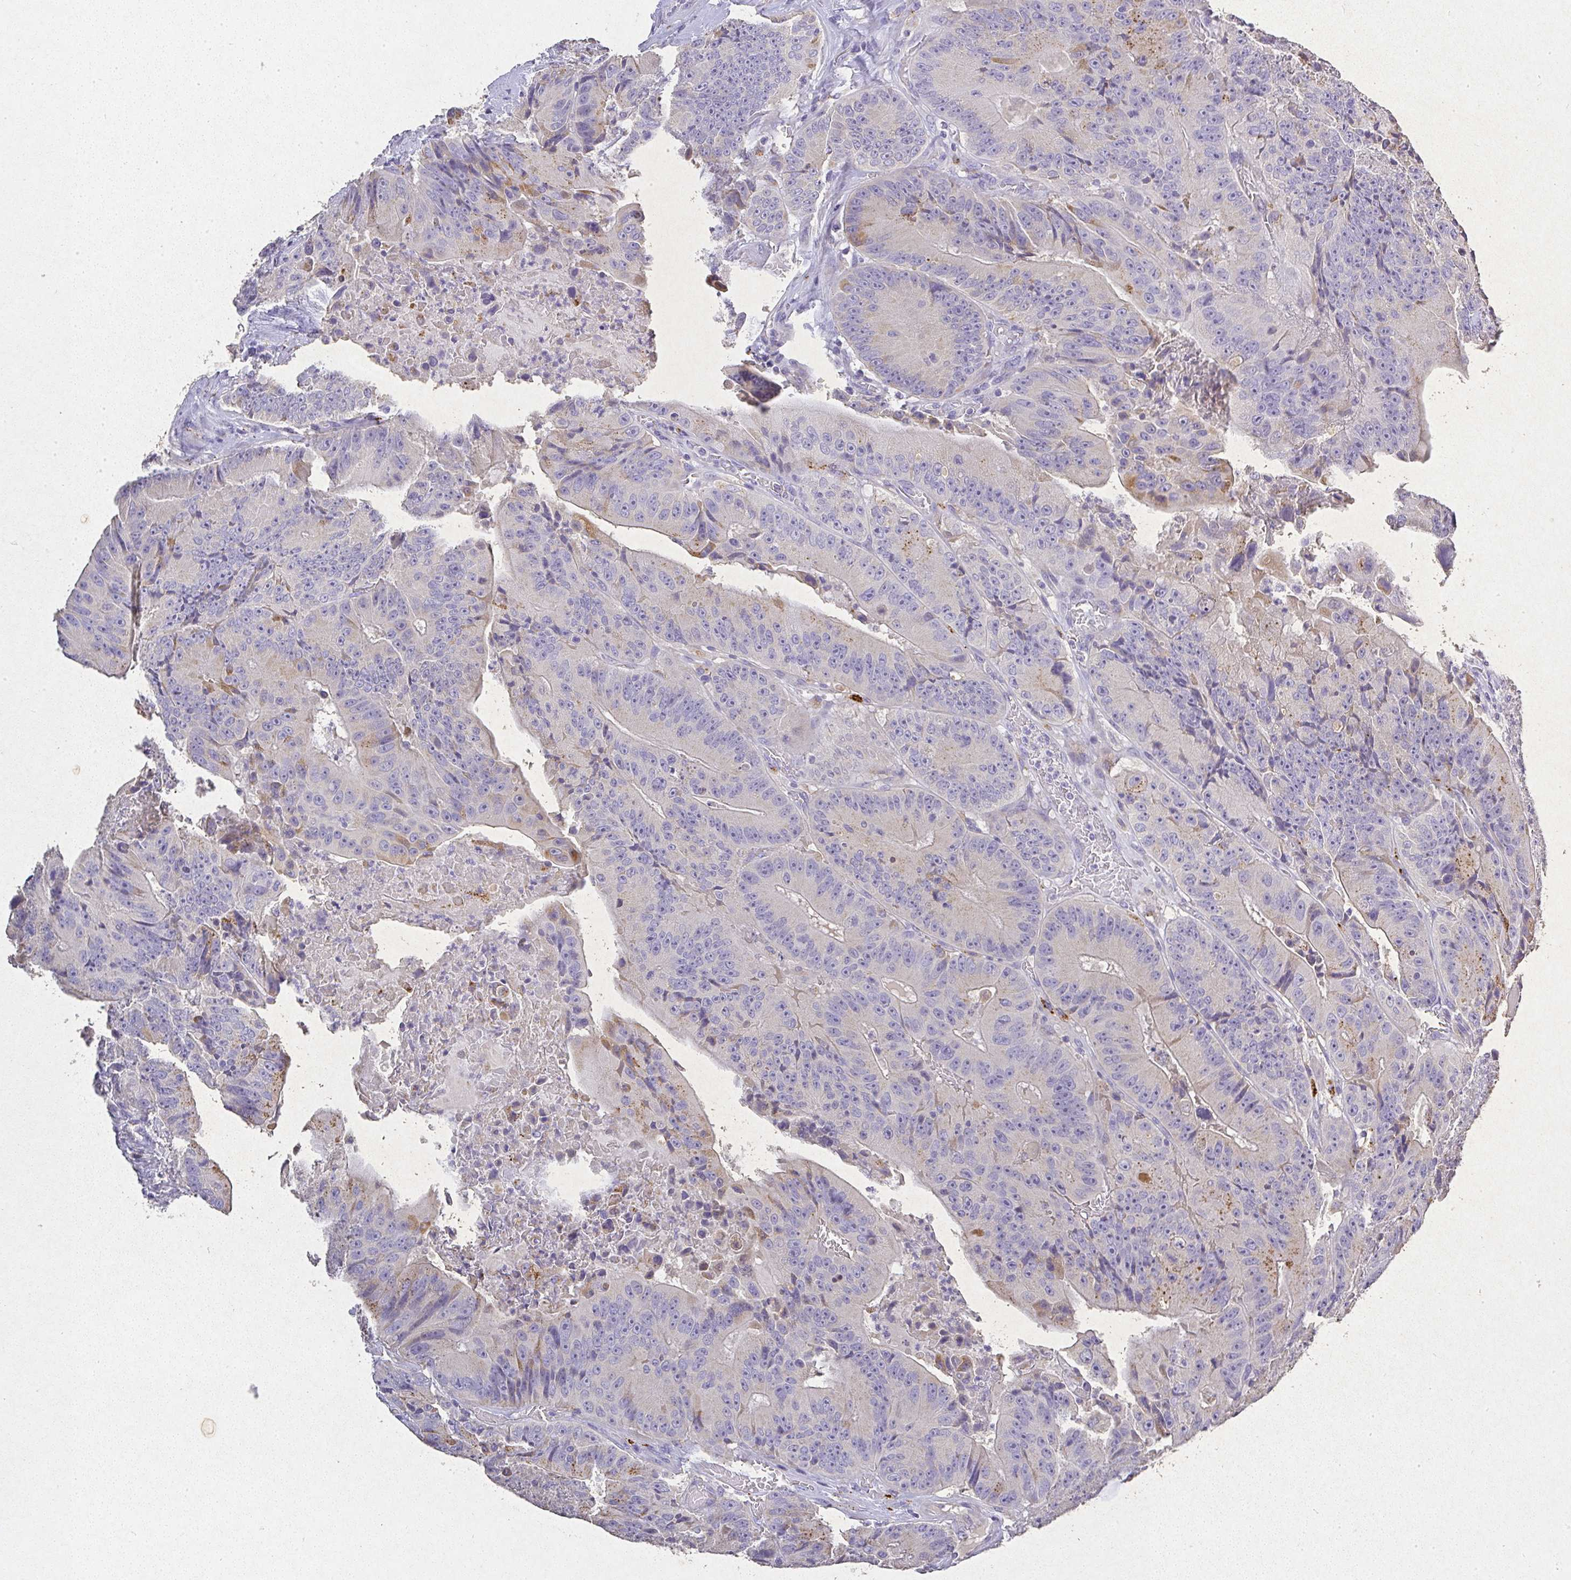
{"staining": {"intensity": "negative", "quantity": "none", "location": "none"}, "tissue": "colorectal cancer", "cell_type": "Tumor cells", "image_type": "cancer", "snomed": [{"axis": "morphology", "description": "Adenocarcinoma, NOS"}, {"axis": "topography", "description": "Colon"}], "caption": "Immunohistochemical staining of colorectal adenocarcinoma displays no significant expression in tumor cells.", "gene": "RPS2", "patient": {"sex": "female", "age": 86}}